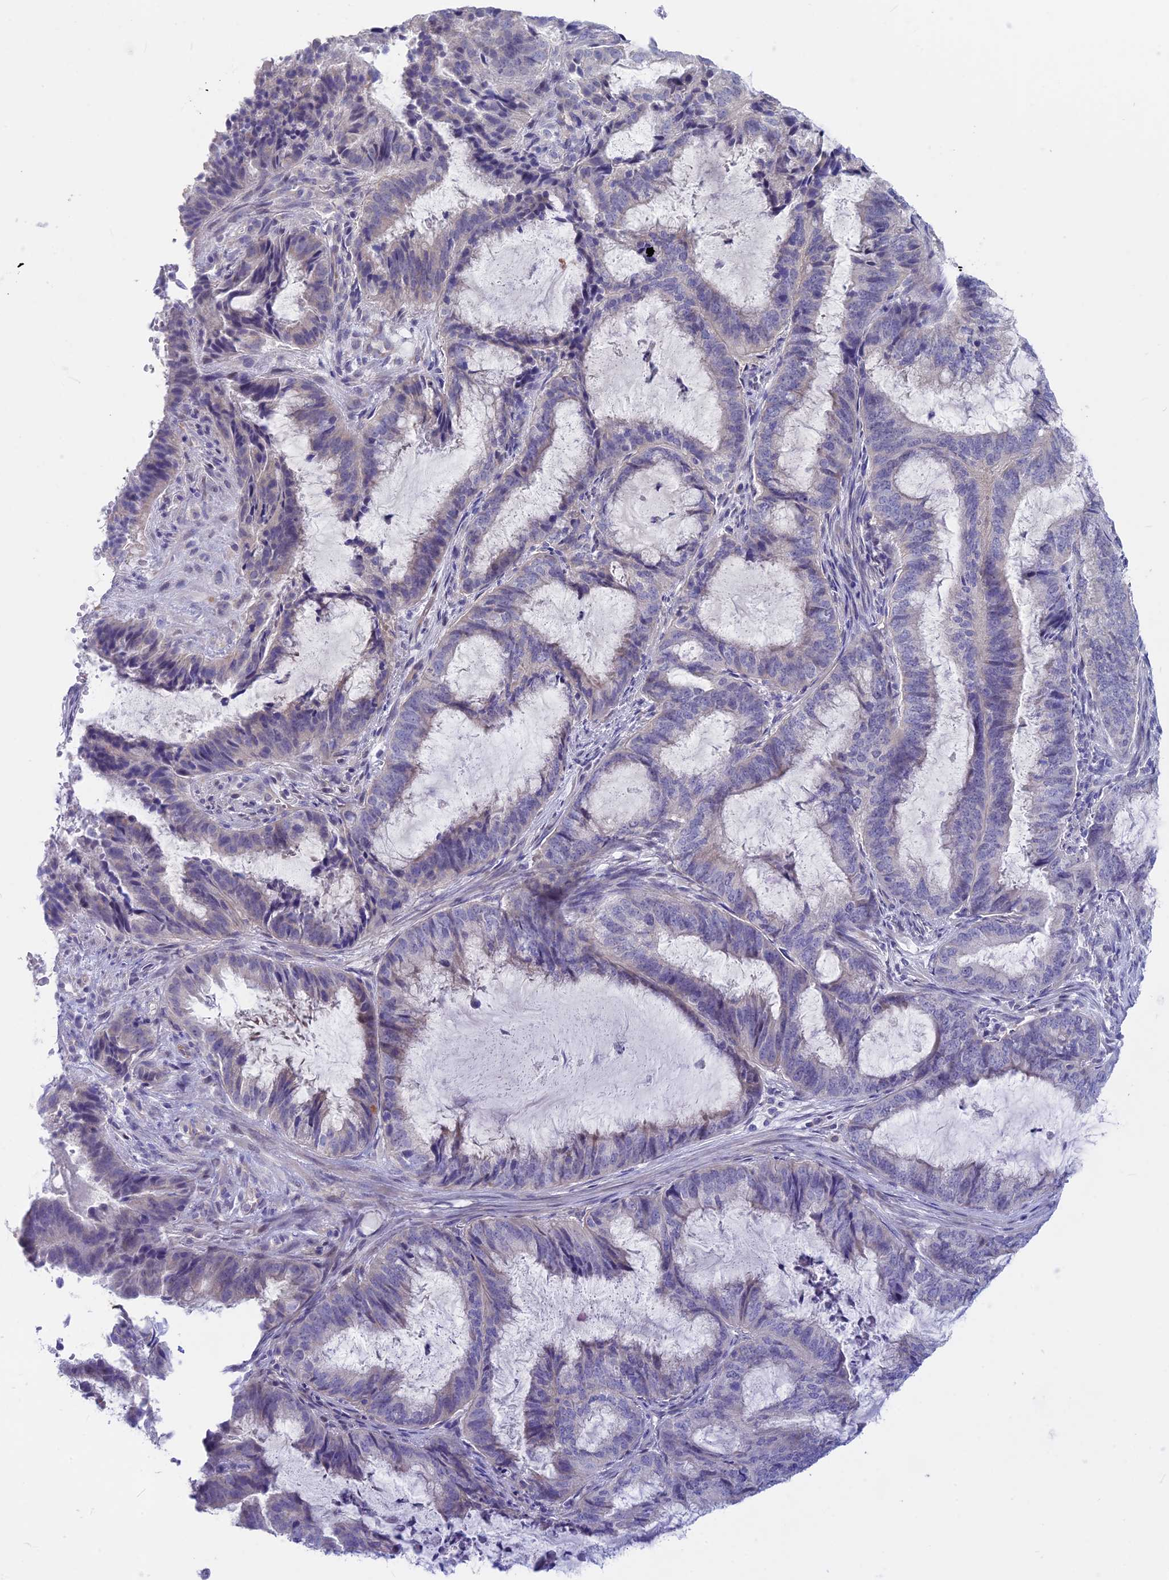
{"staining": {"intensity": "negative", "quantity": "none", "location": "none"}, "tissue": "endometrial cancer", "cell_type": "Tumor cells", "image_type": "cancer", "snomed": [{"axis": "morphology", "description": "Adenocarcinoma, NOS"}, {"axis": "topography", "description": "Endometrium"}], "caption": "There is no significant positivity in tumor cells of endometrial cancer. Nuclei are stained in blue.", "gene": "SNTN", "patient": {"sex": "female", "age": 51}}